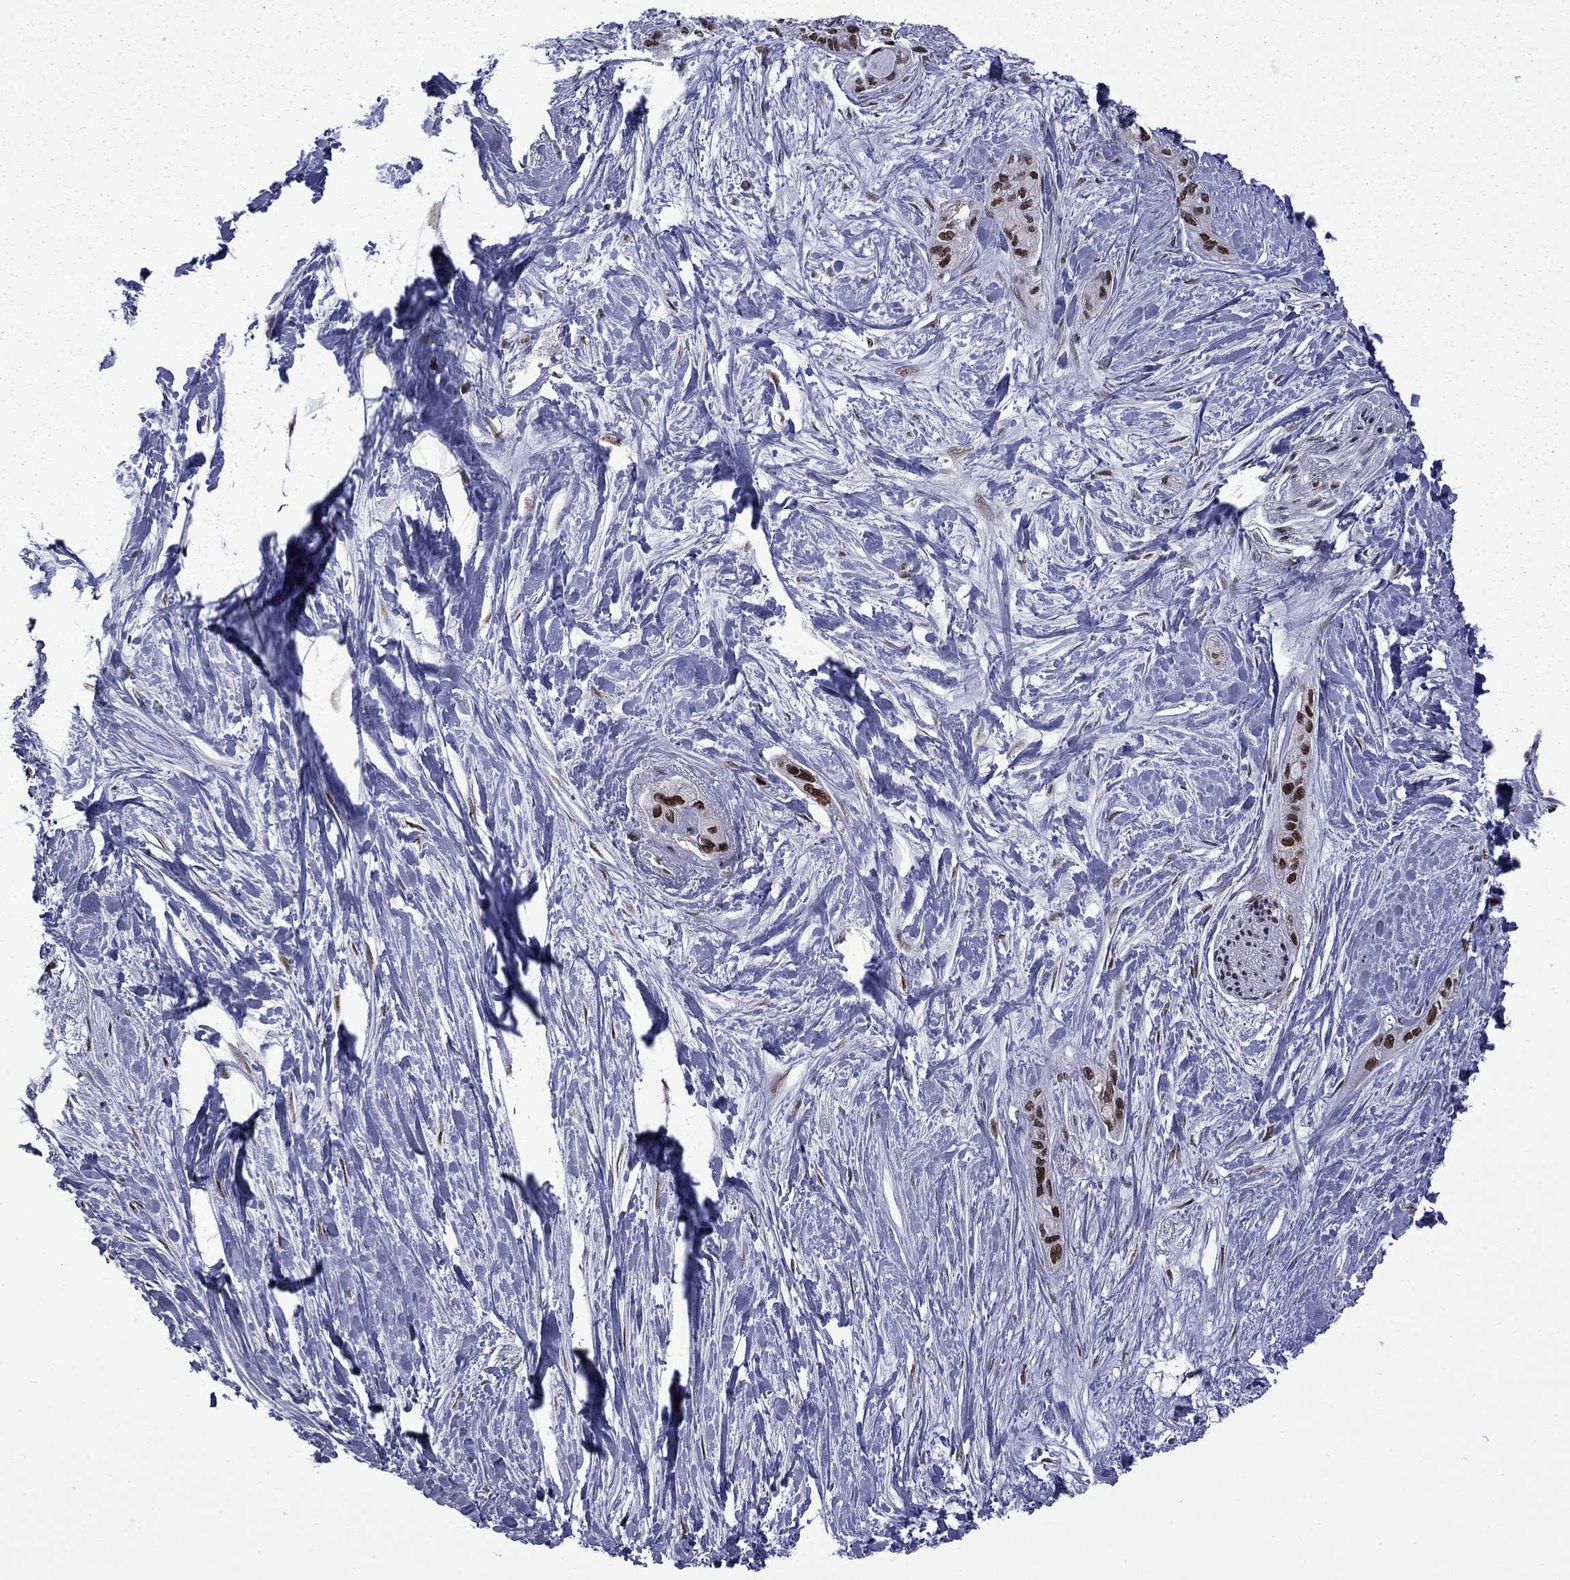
{"staining": {"intensity": "strong", "quantity": ">75%", "location": "nuclear"}, "tissue": "pancreatic cancer", "cell_type": "Tumor cells", "image_type": "cancer", "snomed": [{"axis": "morphology", "description": "Adenocarcinoma, NOS"}, {"axis": "topography", "description": "Pancreas"}], "caption": "Immunohistochemistry (IHC) staining of adenocarcinoma (pancreatic), which demonstrates high levels of strong nuclear positivity in about >75% of tumor cells indicating strong nuclear protein expression. The staining was performed using DAB (3,3'-diaminobenzidine) (brown) for protein detection and nuclei were counterstained in hematoxylin (blue).", "gene": "MED25", "patient": {"sex": "female", "age": 50}}